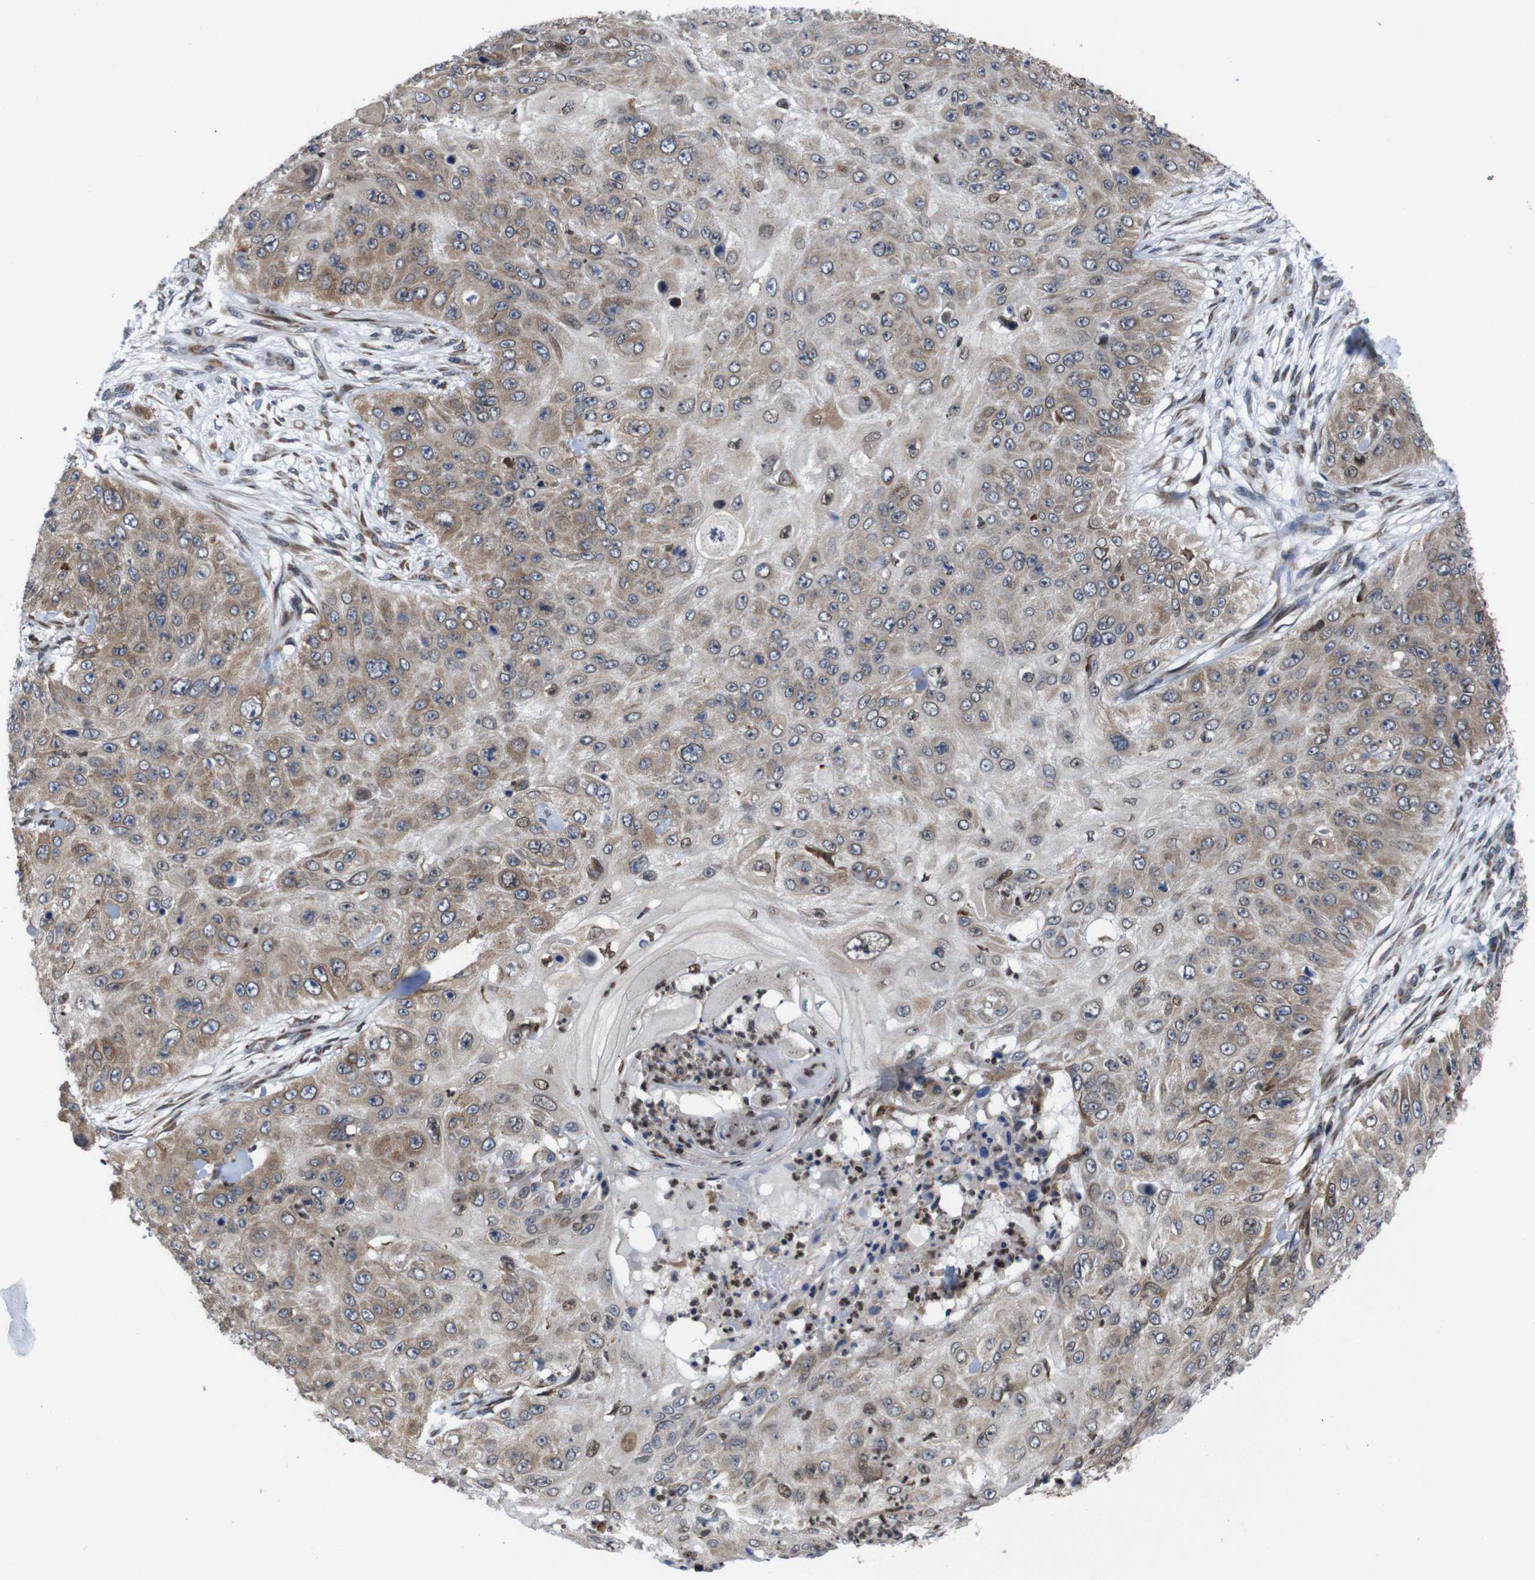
{"staining": {"intensity": "weak", "quantity": ">75%", "location": "cytoplasmic/membranous"}, "tissue": "skin cancer", "cell_type": "Tumor cells", "image_type": "cancer", "snomed": [{"axis": "morphology", "description": "Squamous cell carcinoma, NOS"}, {"axis": "topography", "description": "Skin"}], "caption": "Immunohistochemical staining of human squamous cell carcinoma (skin) demonstrates low levels of weak cytoplasmic/membranous protein expression in about >75% of tumor cells. Nuclei are stained in blue.", "gene": "PTPN1", "patient": {"sex": "female", "age": 80}}